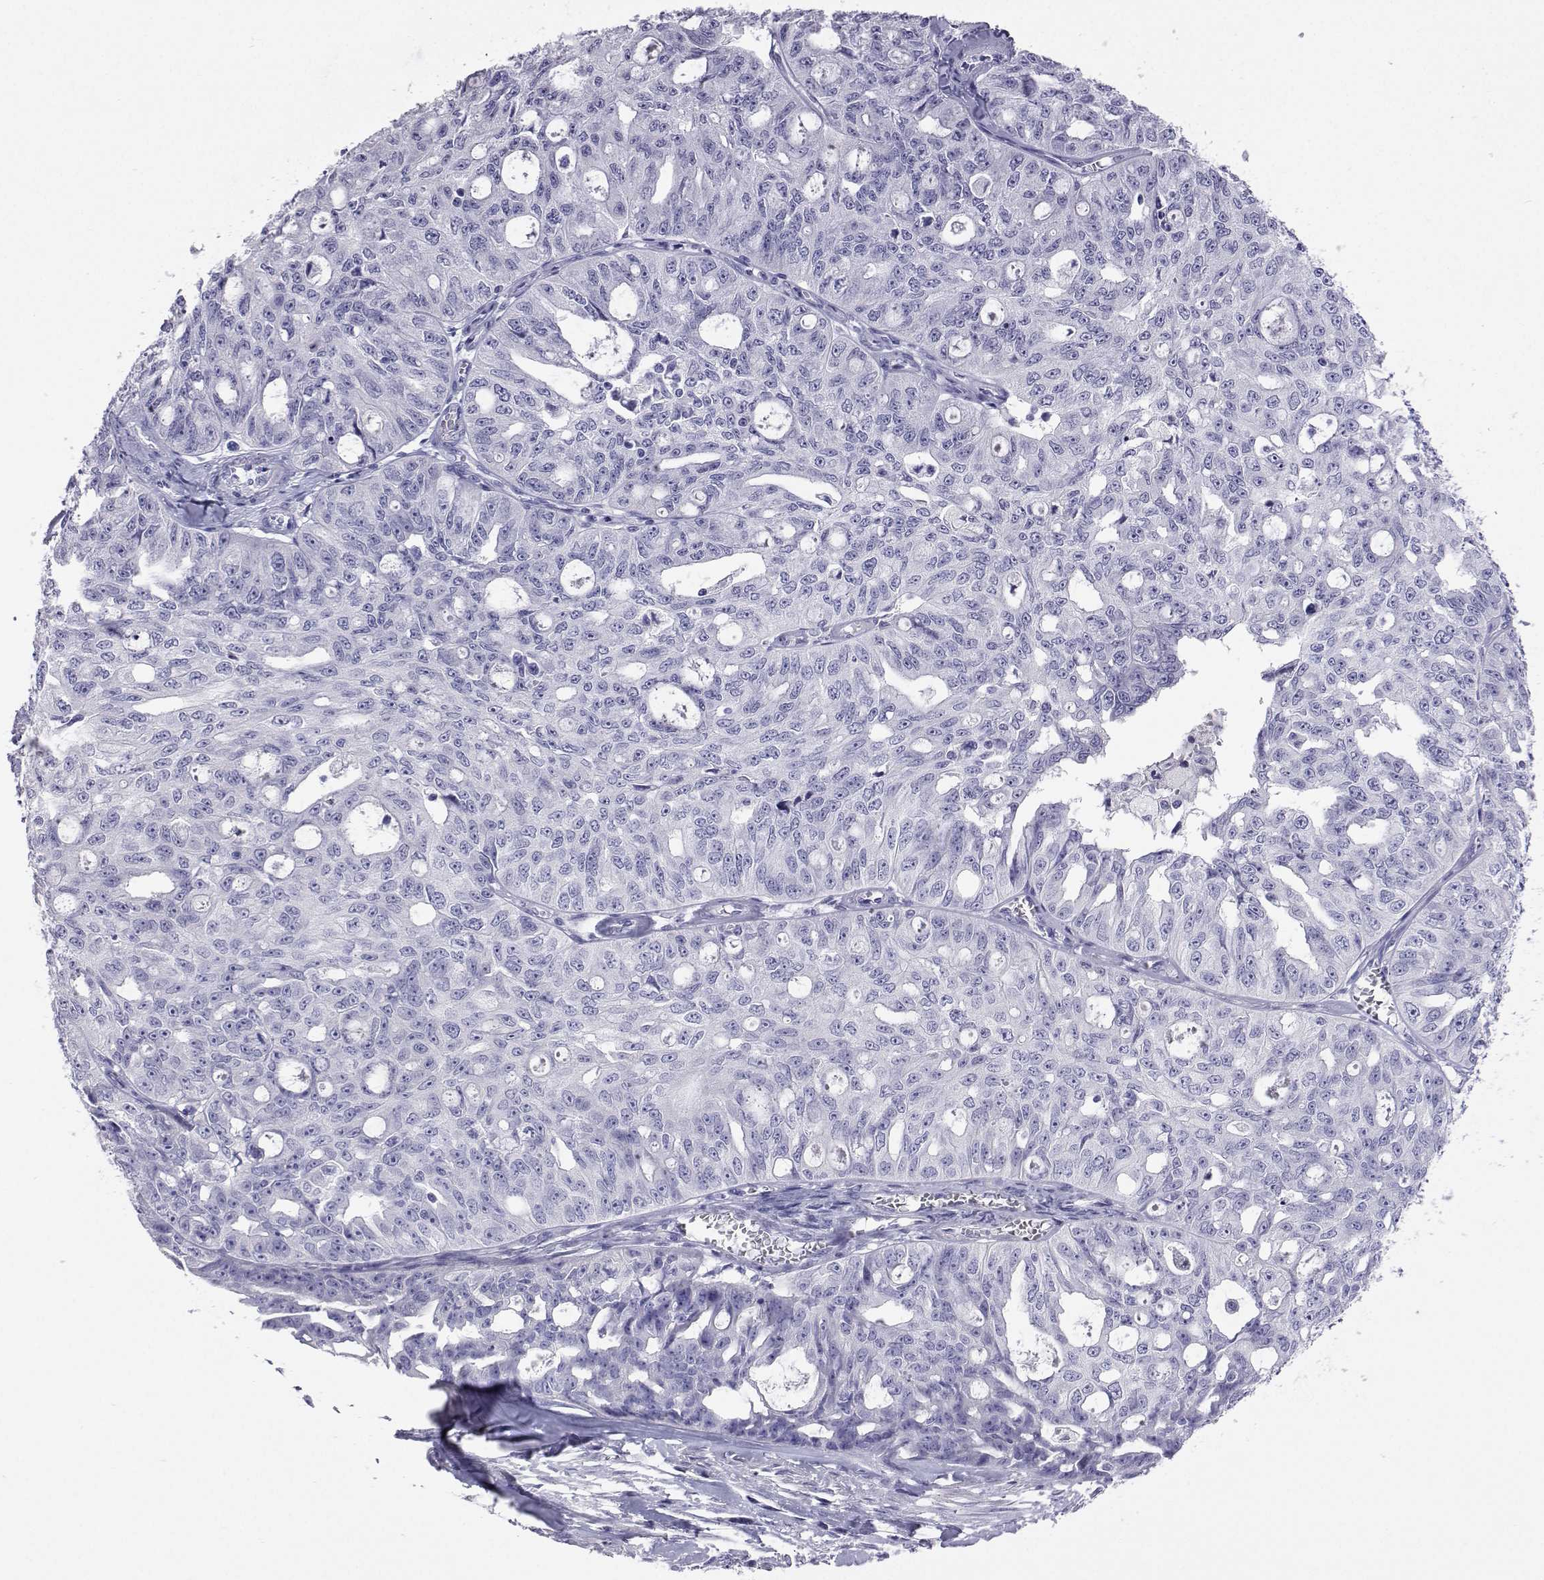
{"staining": {"intensity": "negative", "quantity": "none", "location": "none"}, "tissue": "ovarian cancer", "cell_type": "Tumor cells", "image_type": "cancer", "snomed": [{"axis": "morphology", "description": "Carcinoma, endometroid"}, {"axis": "topography", "description": "Ovary"}], "caption": "DAB (3,3'-diaminobenzidine) immunohistochemical staining of human ovarian cancer (endometroid carcinoma) displays no significant expression in tumor cells.", "gene": "PLIN4", "patient": {"sex": "female", "age": 65}}